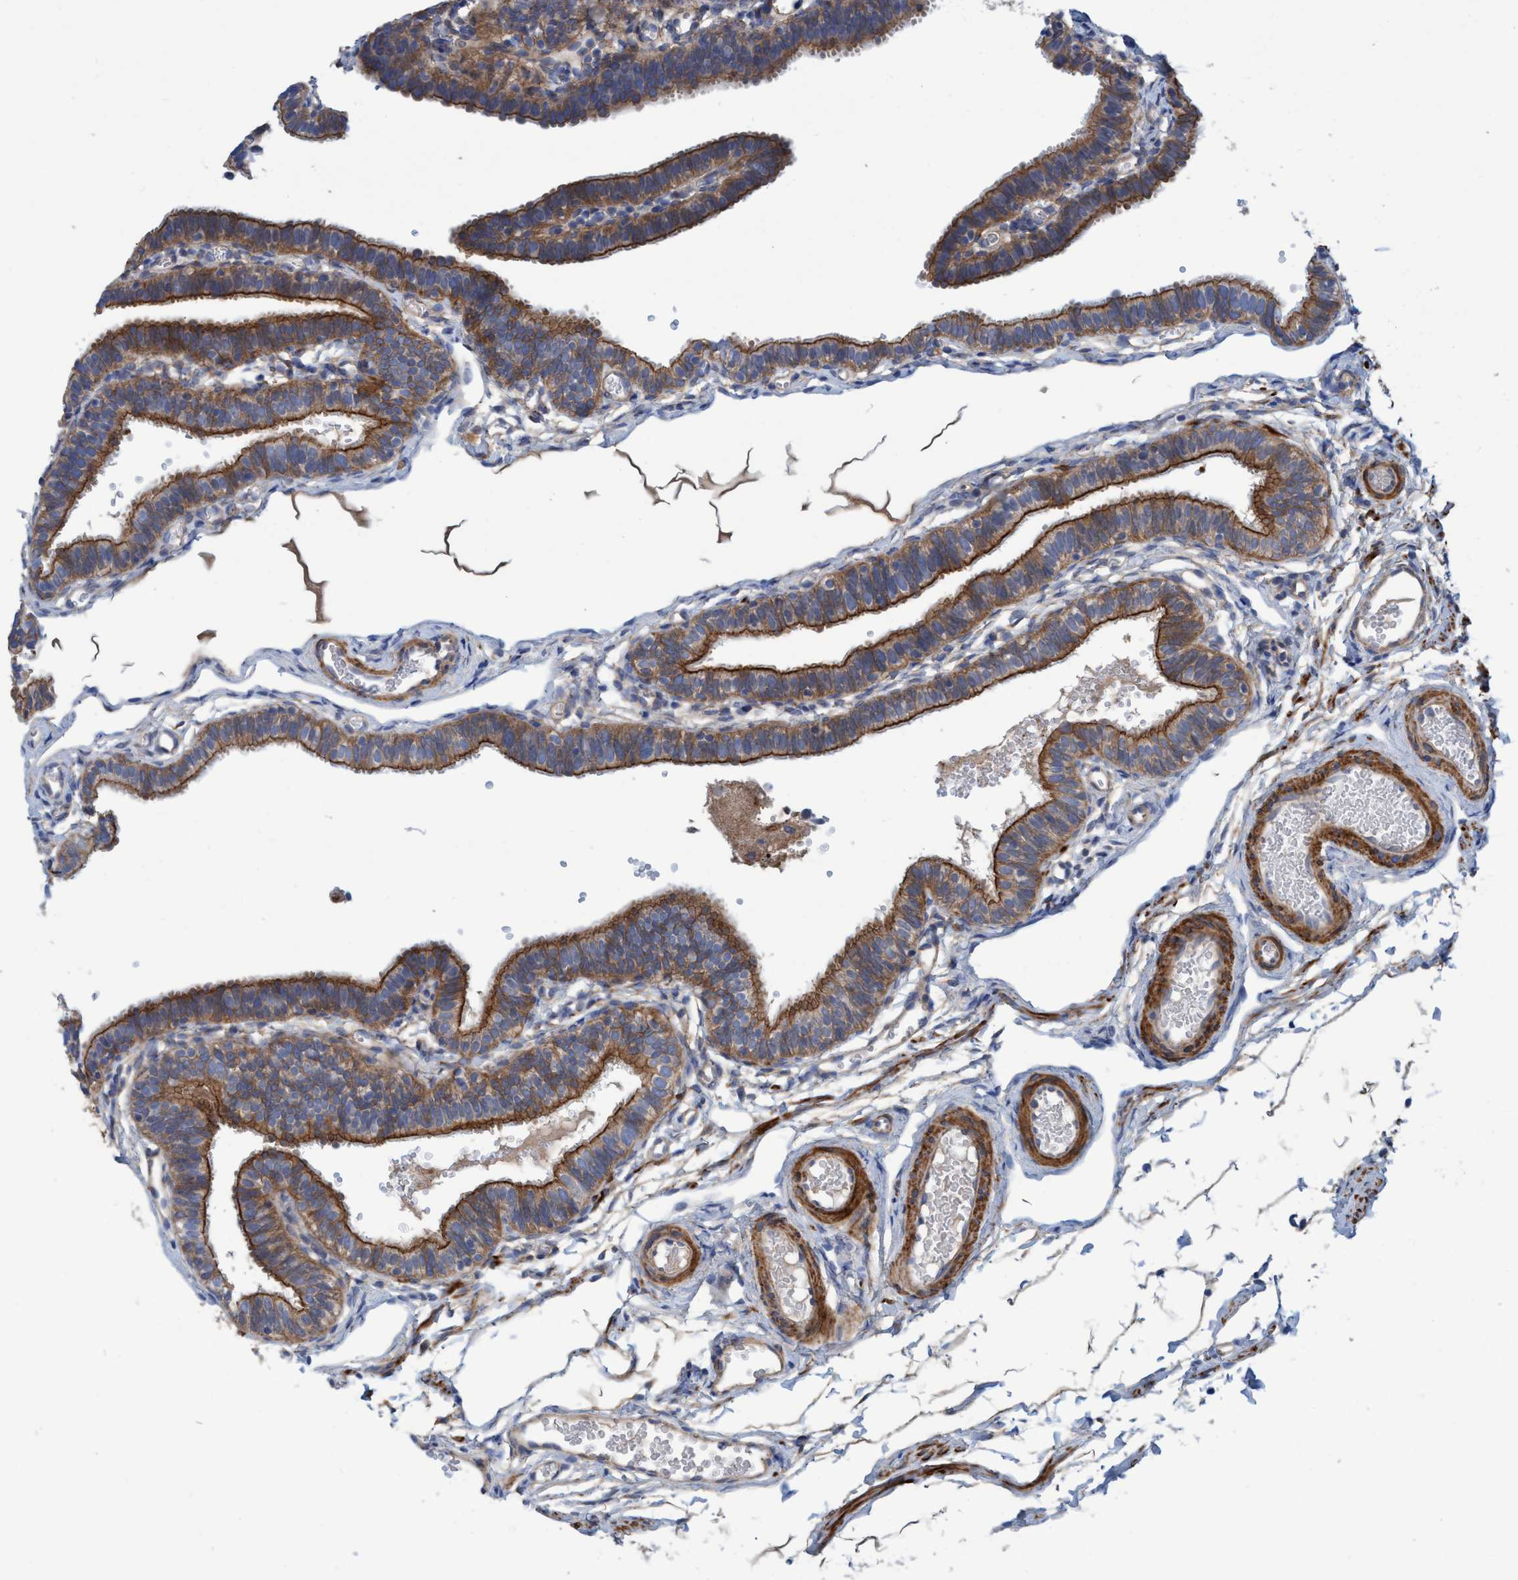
{"staining": {"intensity": "moderate", "quantity": ">75%", "location": "cytoplasmic/membranous"}, "tissue": "fallopian tube", "cell_type": "Glandular cells", "image_type": "normal", "snomed": [{"axis": "morphology", "description": "Normal tissue, NOS"}, {"axis": "topography", "description": "Fallopian tube"}, {"axis": "topography", "description": "Placenta"}], "caption": "A medium amount of moderate cytoplasmic/membranous staining is seen in about >75% of glandular cells in unremarkable fallopian tube.", "gene": "GULP1", "patient": {"sex": "female", "age": 34}}